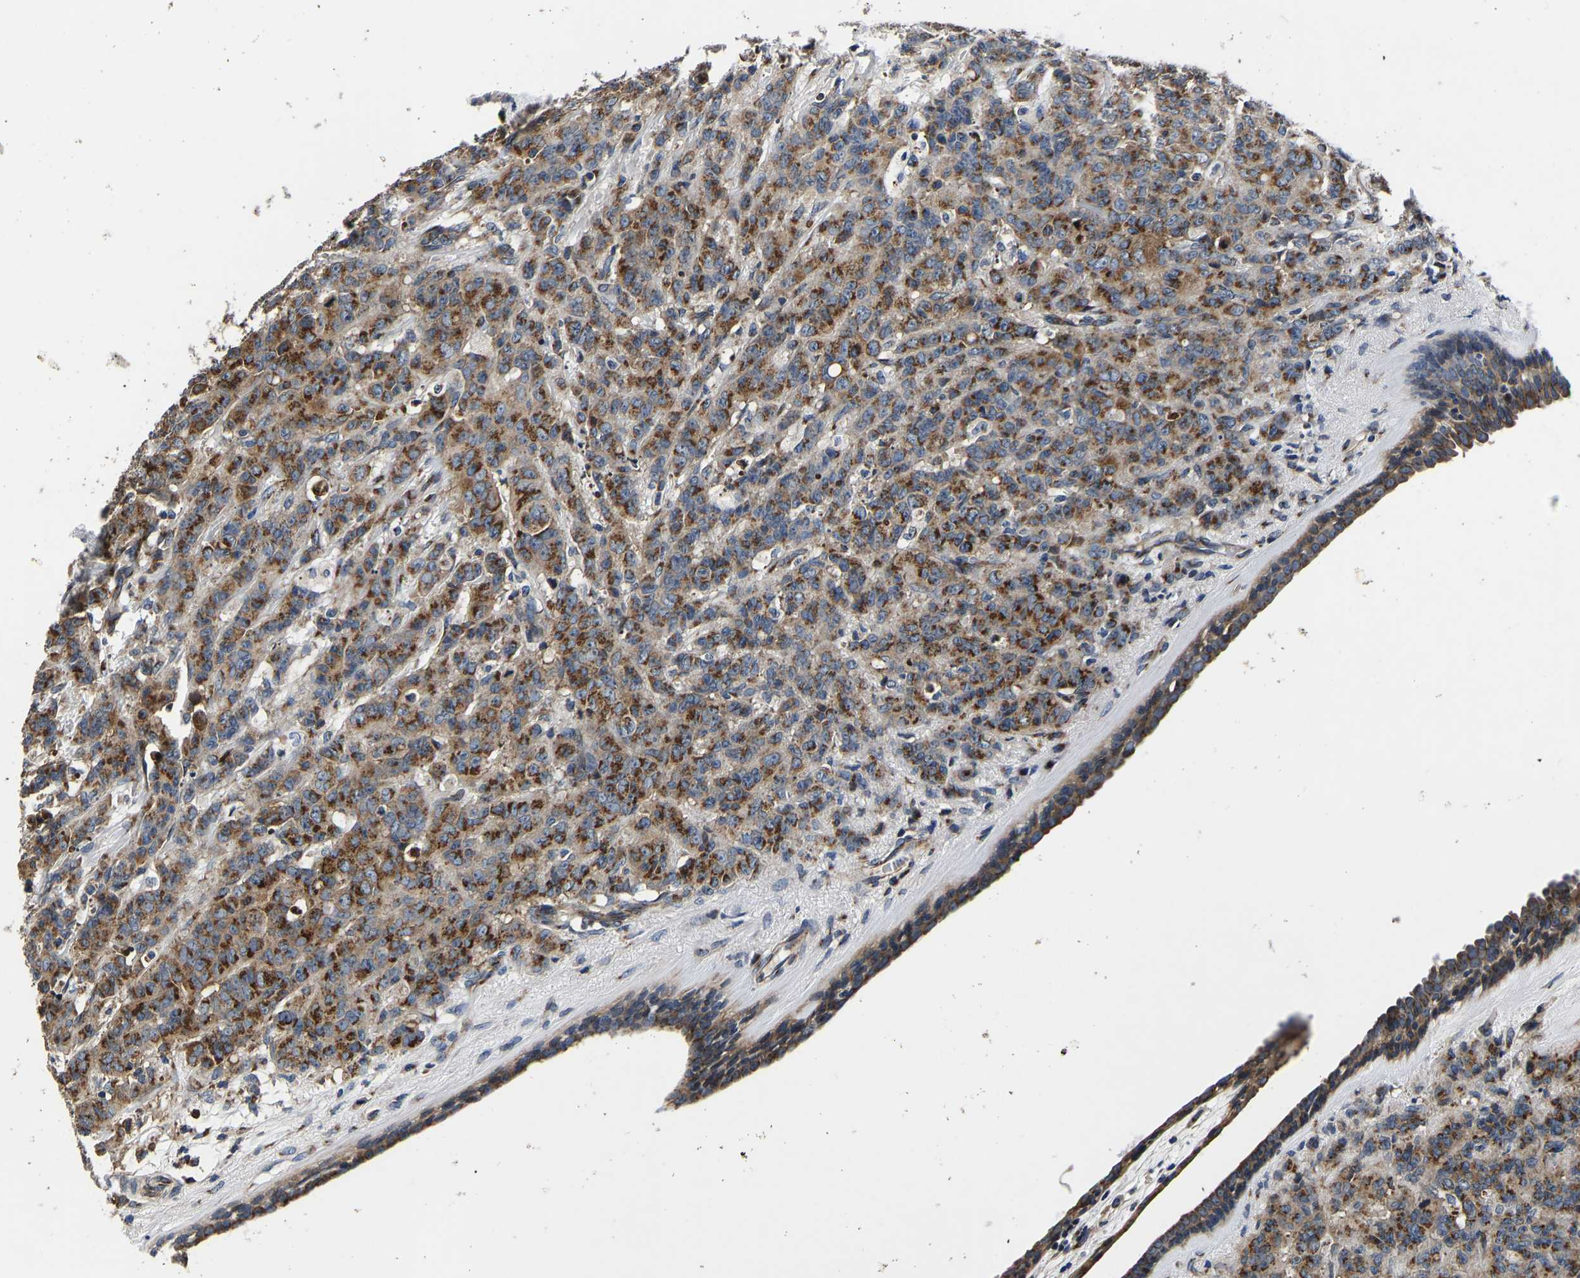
{"staining": {"intensity": "strong", "quantity": ">75%", "location": "cytoplasmic/membranous"}, "tissue": "breast cancer", "cell_type": "Tumor cells", "image_type": "cancer", "snomed": [{"axis": "morphology", "description": "Normal tissue, NOS"}, {"axis": "morphology", "description": "Duct carcinoma"}, {"axis": "topography", "description": "Breast"}], "caption": "Immunohistochemical staining of human infiltrating ductal carcinoma (breast) exhibits strong cytoplasmic/membranous protein positivity in approximately >75% of tumor cells.", "gene": "RABAC1", "patient": {"sex": "female", "age": 40}}